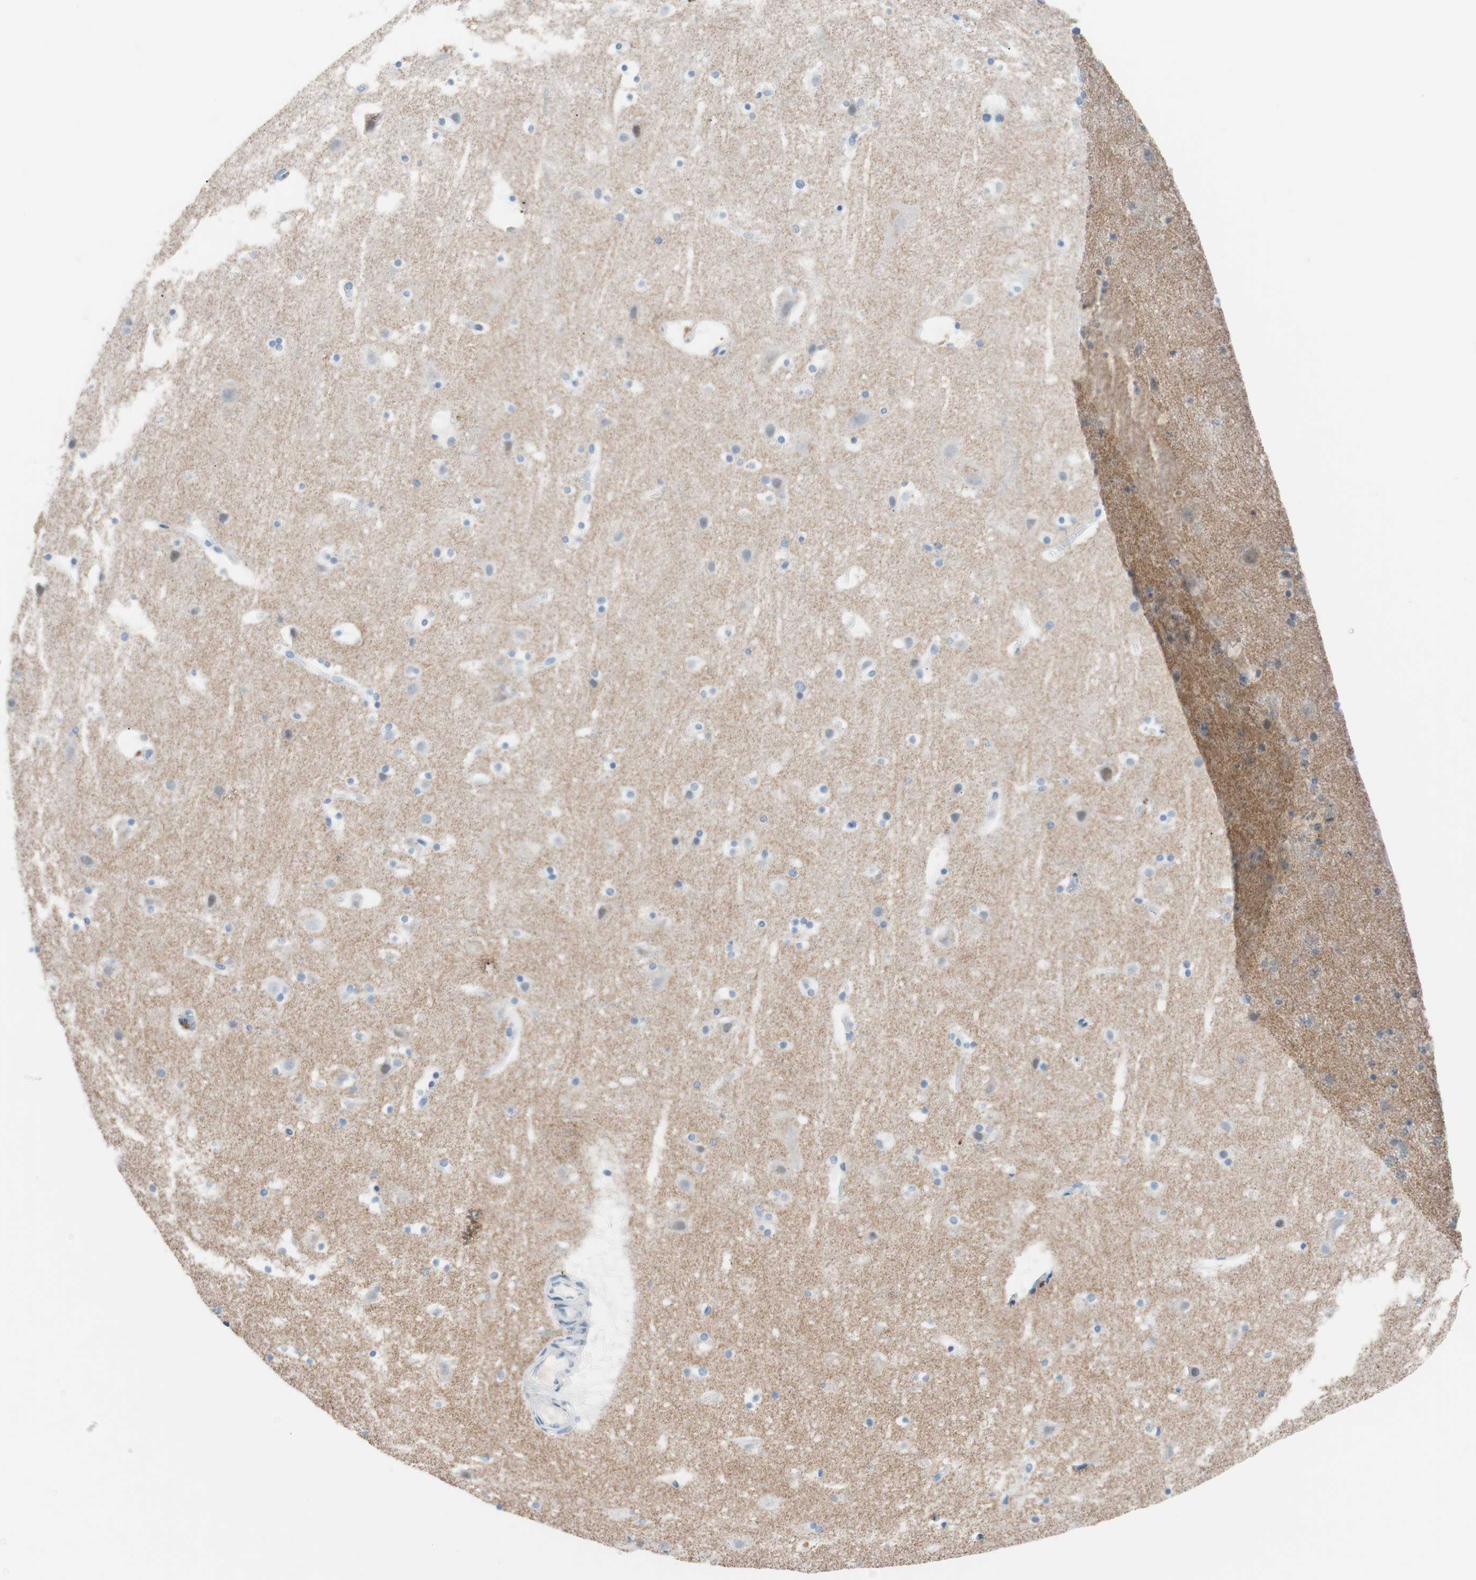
{"staining": {"intensity": "negative", "quantity": "none", "location": "none"}, "tissue": "cerebral cortex", "cell_type": "Endothelial cells", "image_type": "normal", "snomed": [{"axis": "morphology", "description": "Normal tissue, NOS"}, {"axis": "topography", "description": "Cerebral cortex"}], "caption": "Immunohistochemistry photomicrograph of normal cerebral cortex: human cerebral cortex stained with DAB exhibits no significant protein staining in endothelial cells. The staining was performed using DAB (3,3'-diaminobenzidine) to visualize the protein expression in brown, while the nuclei were stained in blue with hematoxylin (Magnification: 20x).", "gene": "FOSL1", "patient": {"sex": "male", "age": 45}}